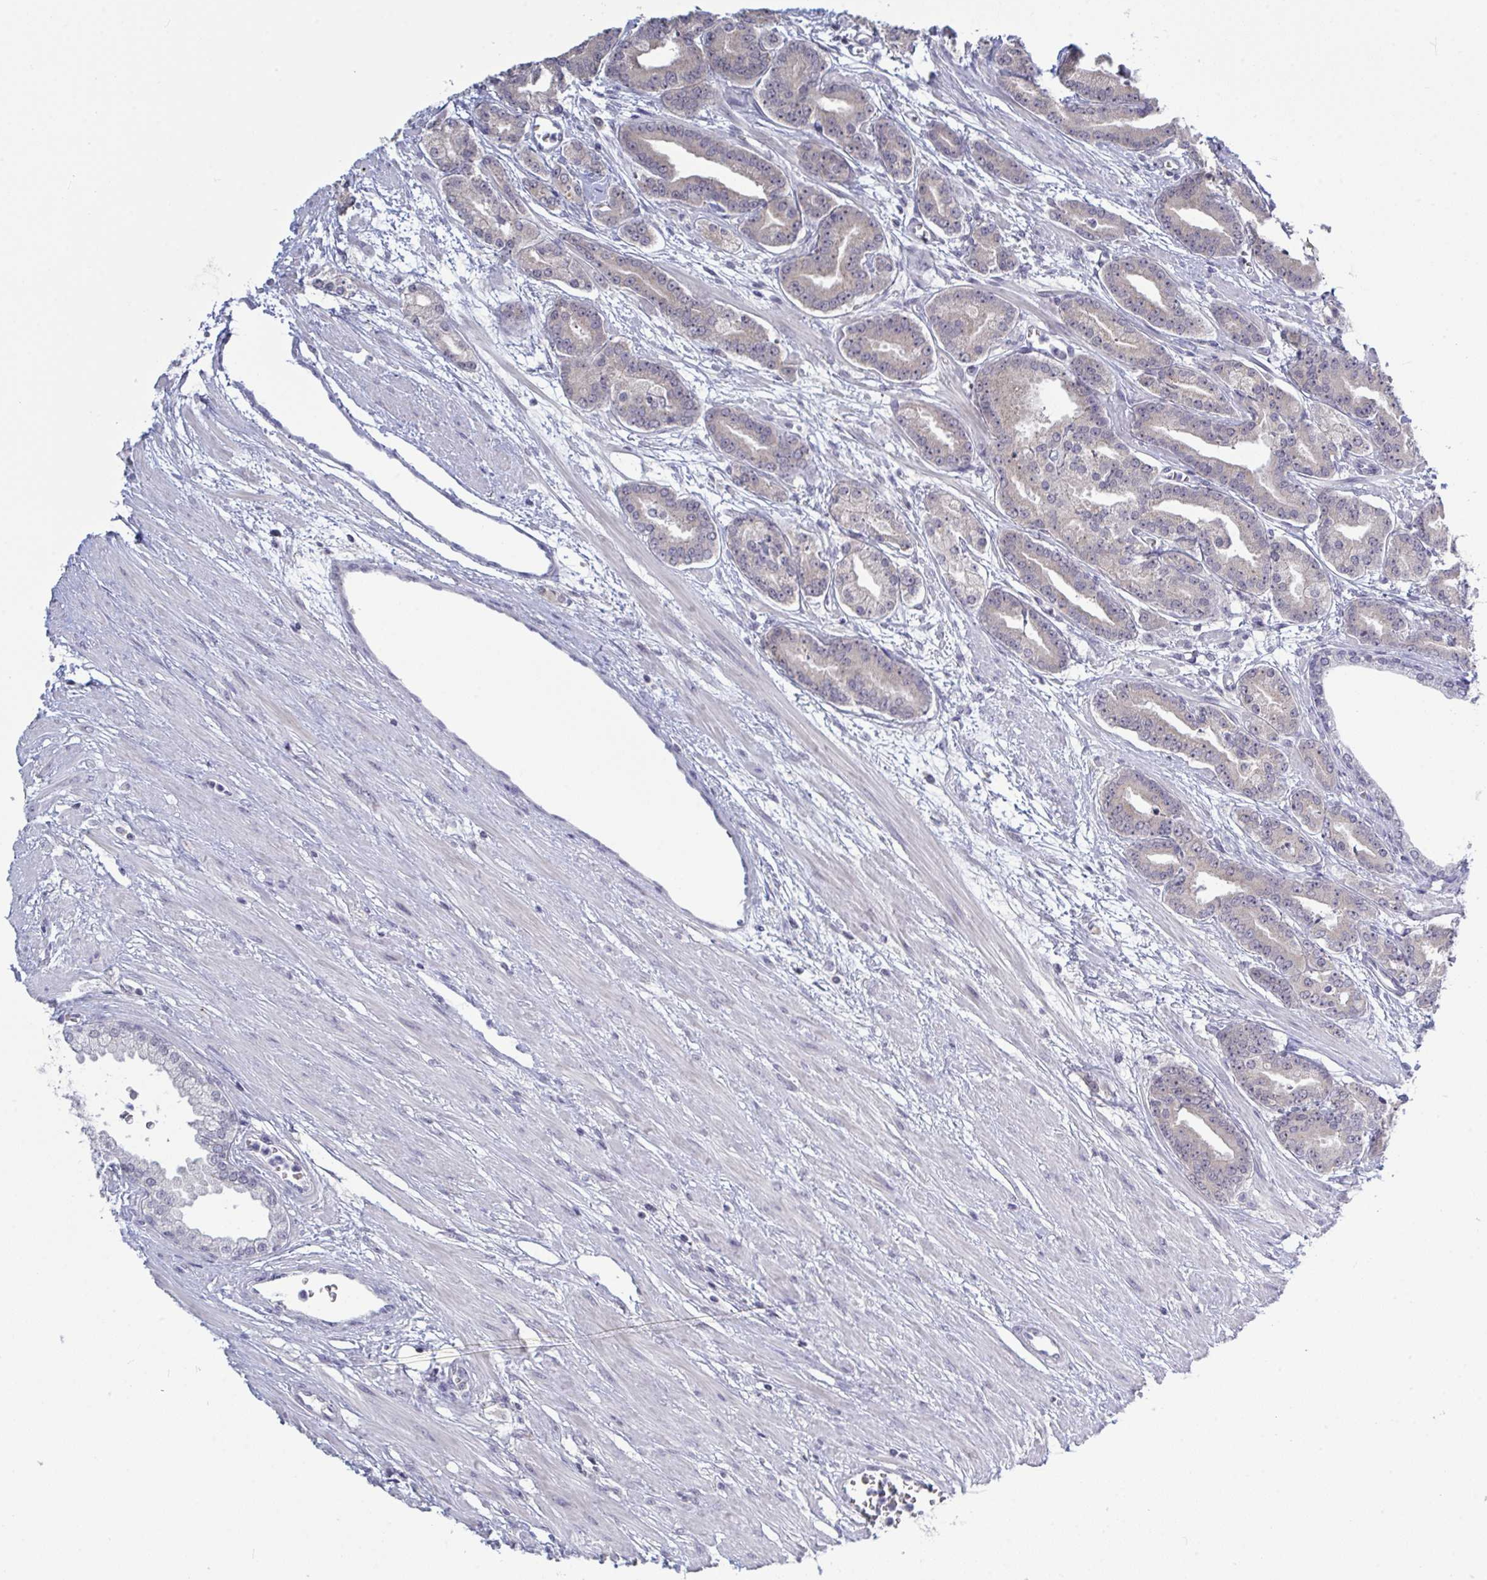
{"staining": {"intensity": "negative", "quantity": "none", "location": "none"}, "tissue": "prostate cancer", "cell_type": "Tumor cells", "image_type": "cancer", "snomed": [{"axis": "morphology", "description": "Adenocarcinoma, High grade"}, {"axis": "topography", "description": "Prostate"}], "caption": "Immunohistochemistry (IHC) histopathology image of human prostate adenocarcinoma (high-grade) stained for a protein (brown), which demonstrates no expression in tumor cells. (DAB (3,3'-diaminobenzidine) immunohistochemistry (IHC) visualized using brightfield microscopy, high magnification).", "gene": "ZNF784", "patient": {"sex": "male", "age": 60}}